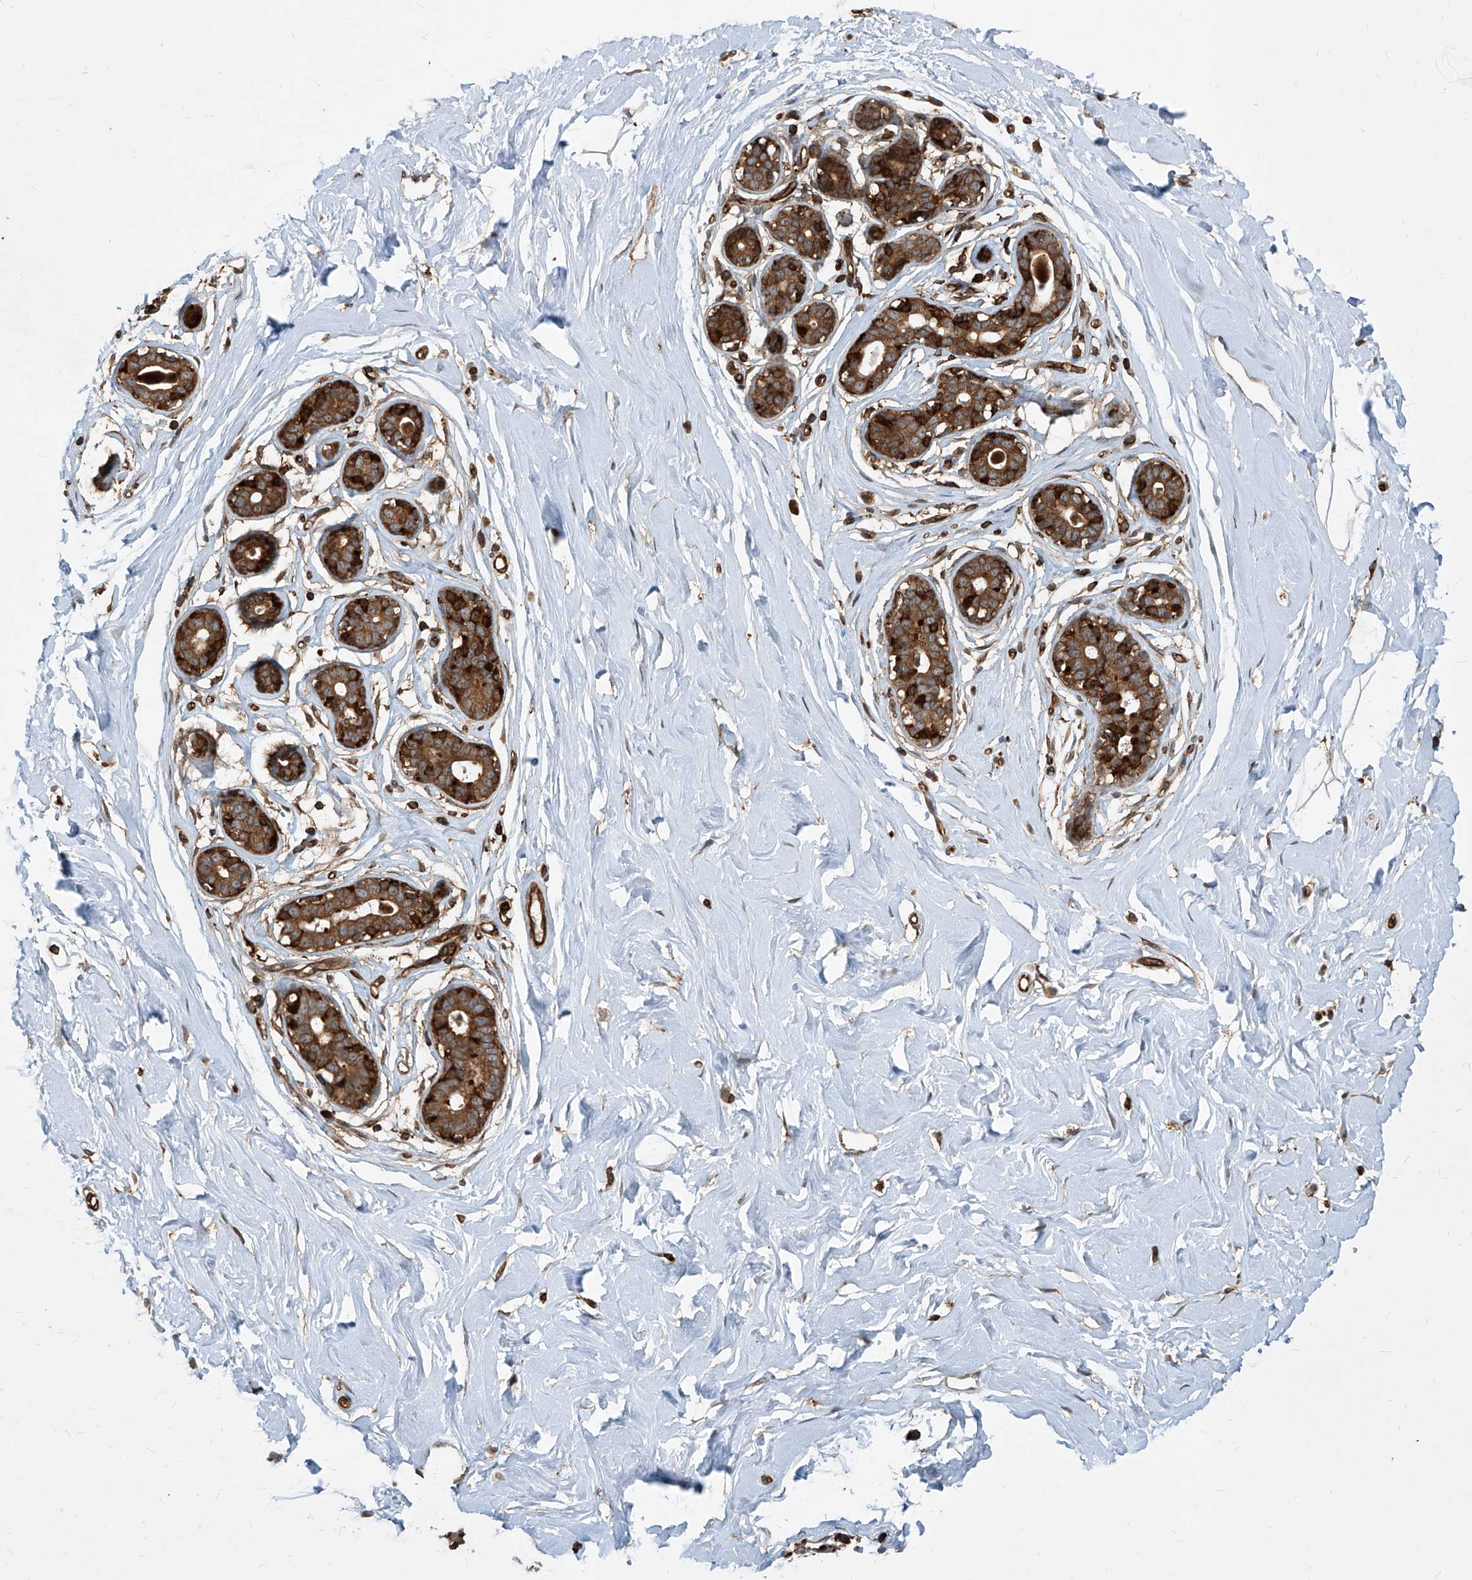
{"staining": {"intensity": "moderate", "quantity": ">75%", "location": "cytoplasmic/membranous"}, "tissue": "breast", "cell_type": "Adipocytes", "image_type": "normal", "snomed": [{"axis": "morphology", "description": "Normal tissue, NOS"}, {"axis": "morphology", "description": "Adenoma, NOS"}, {"axis": "topography", "description": "Breast"}], "caption": "A high-resolution histopathology image shows immunohistochemistry staining of benign breast, which exhibits moderate cytoplasmic/membranous expression in about >75% of adipocytes.", "gene": "MAGED2", "patient": {"sex": "female", "age": 23}}